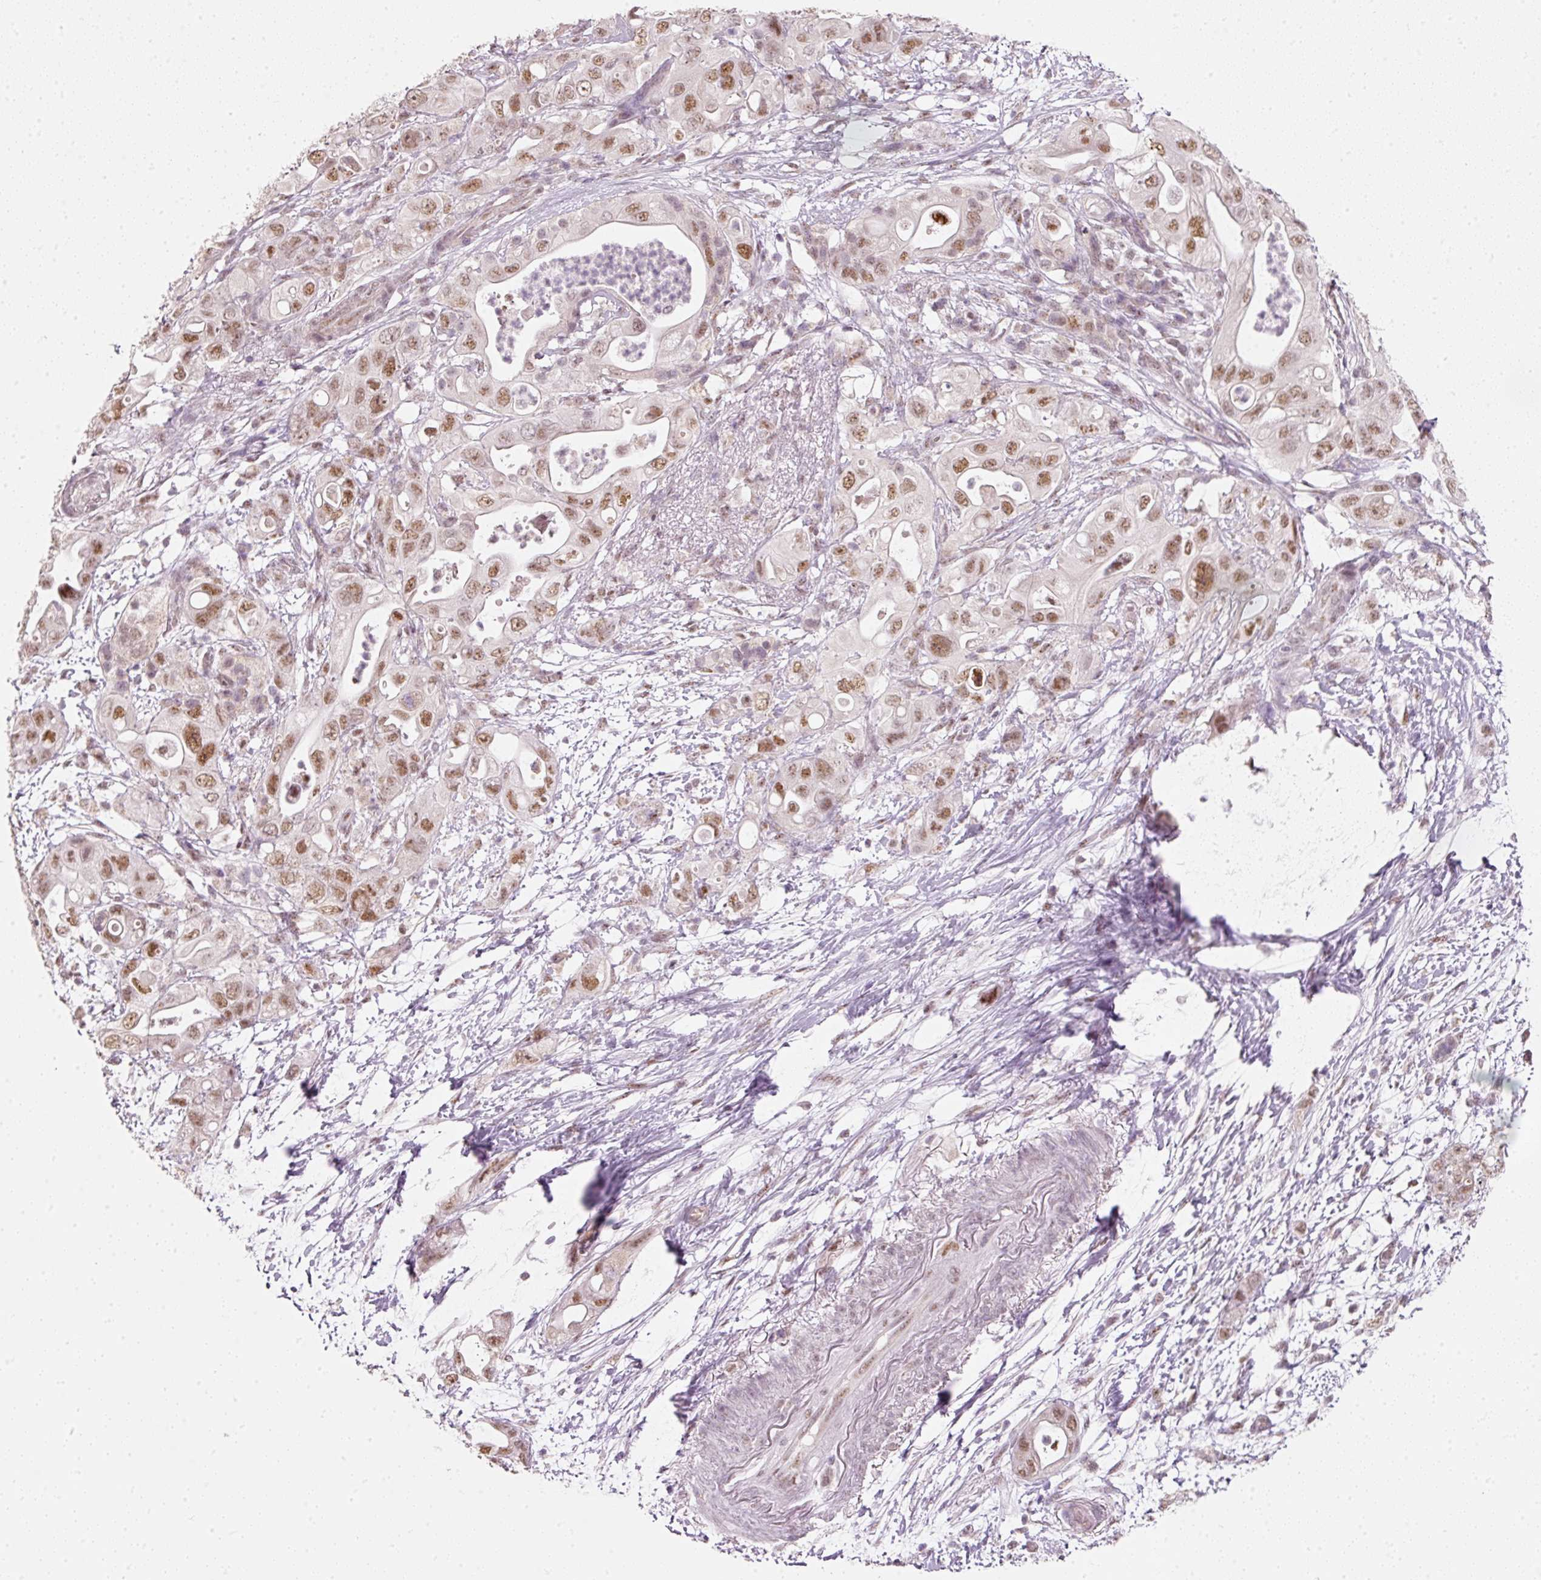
{"staining": {"intensity": "moderate", "quantity": ">75%", "location": "nuclear"}, "tissue": "pancreatic cancer", "cell_type": "Tumor cells", "image_type": "cancer", "snomed": [{"axis": "morphology", "description": "Adenocarcinoma, NOS"}, {"axis": "topography", "description": "Pancreas"}], "caption": "High-magnification brightfield microscopy of pancreatic cancer (adenocarcinoma) stained with DAB (3,3'-diaminobenzidine) (brown) and counterstained with hematoxylin (blue). tumor cells exhibit moderate nuclear positivity is identified in approximately>75% of cells. Immunohistochemistry stains the protein of interest in brown and the nuclei are stained blue.", "gene": "FSTL3", "patient": {"sex": "female", "age": 72}}